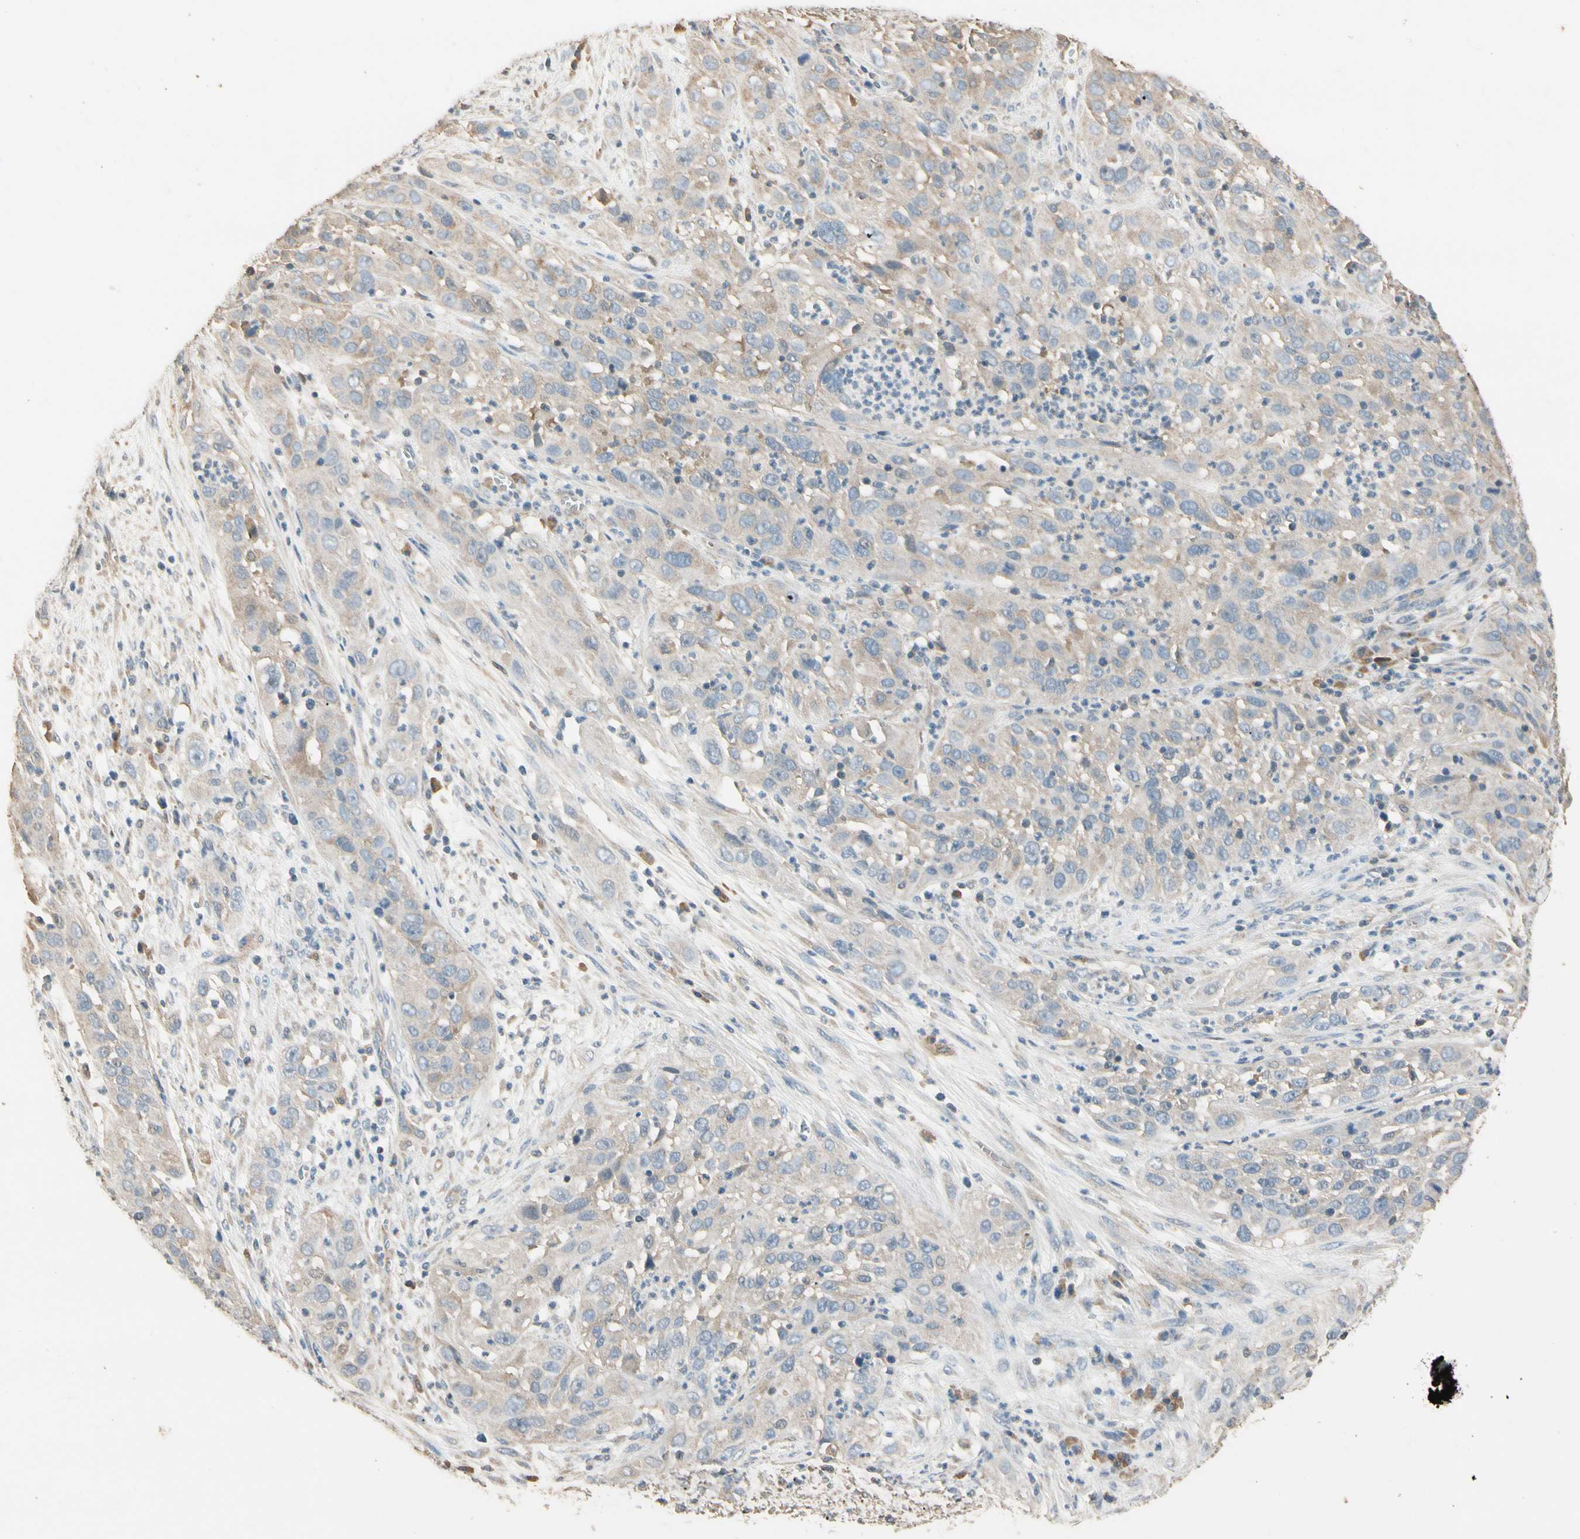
{"staining": {"intensity": "weak", "quantity": ">75%", "location": "cytoplasmic/membranous"}, "tissue": "cervical cancer", "cell_type": "Tumor cells", "image_type": "cancer", "snomed": [{"axis": "morphology", "description": "Squamous cell carcinoma, NOS"}, {"axis": "topography", "description": "Cervix"}], "caption": "Protein staining displays weak cytoplasmic/membranous expression in approximately >75% of tumor cells in cervical squamous cell carcinoma.", "gene": "CDH6", "patient": {"sex": "female", "age": 32}}